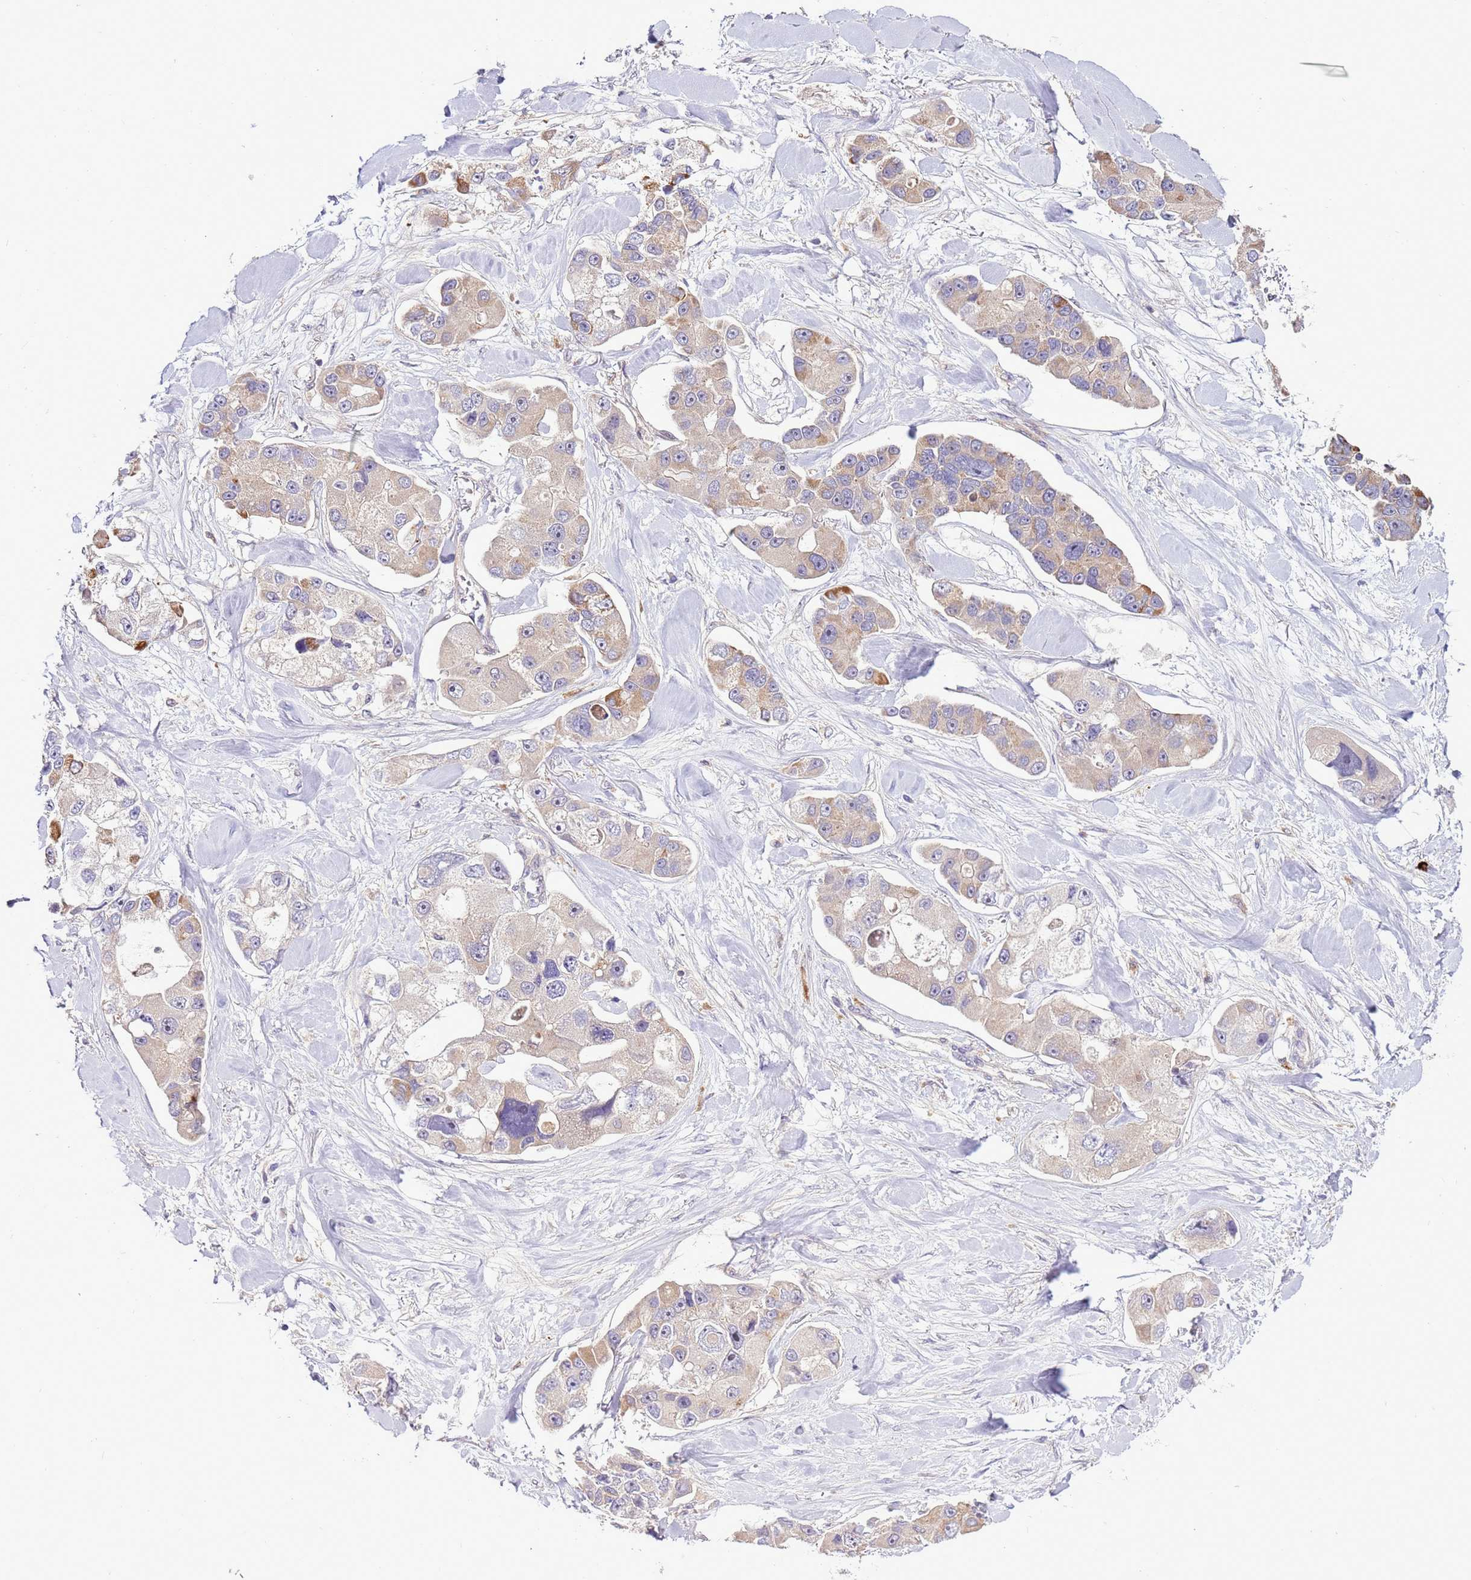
{"staining": {"intensity": "moderate", "quantity": "<25%", "location": "cytoplasmic/membranous"}, "tissue": "lung cancer", "cell_type": "Tumor cells", "image_type": "cancer", "snomed": [{"axis": "morphology", "description": "Adenocarcinoma, NOS"}, {"axis": "topography", "description": "Lung"}], "caption": "An image of human lung cancer stained for a protein exhibits moderate cytoplasmic/membranous brown staining in tumor cells.", "gene": "ZNF624", "patient": {"sex": "female", "age": 54}}